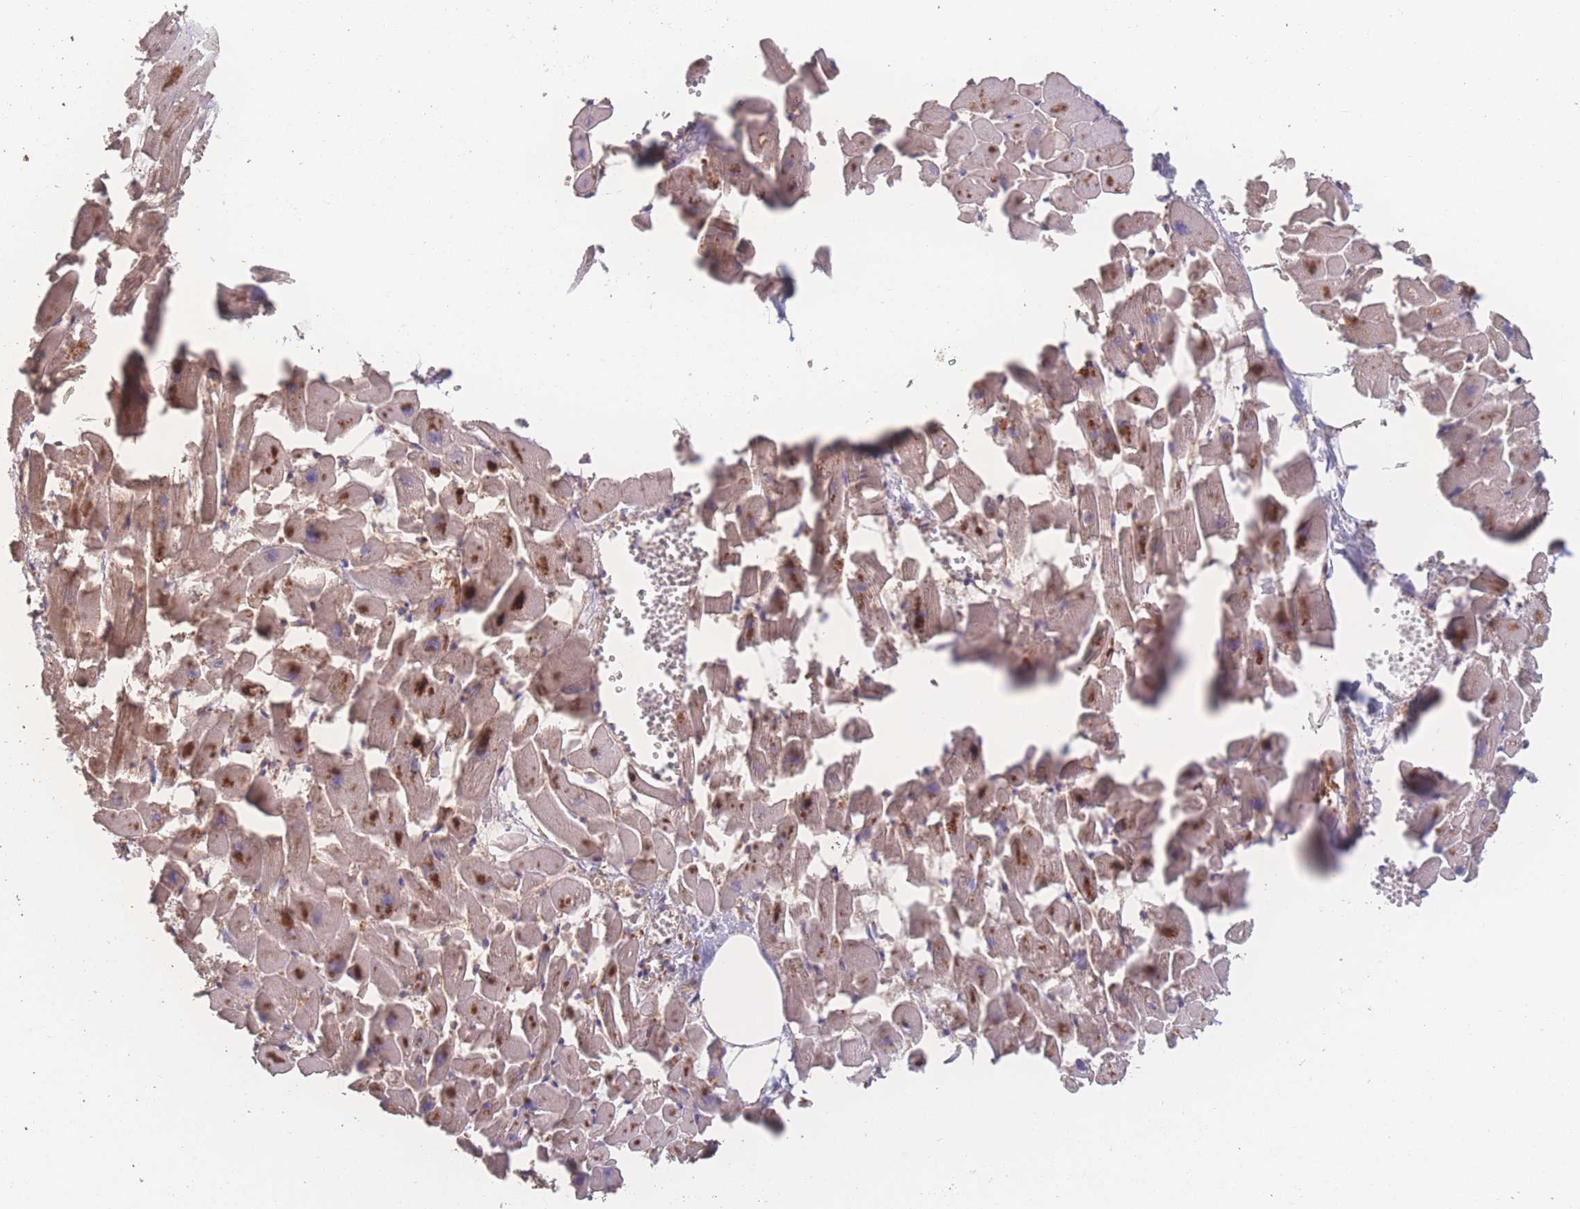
{"staining": {"intensity": "moderate", "quantity": "25%-75%", "location": "cytoplasmic/membranous"}, "tissue": "heart muscle", "cell_type": "Cardiomyocytes", "image_type": "normal", "snomed": [{"axis": "morphology", "description": "Normal tissue, NOS"}, {"axis": "topography", "description": "Heart"}], "caption": "High-magnification brightfield microscopy of unremarkable heart muscle stained with DAB (brown) and counterstained with hematoxylin (blue). cardiomyocytes exhibit moderate cytoplasmic/membranous expression is seen in approximately25%-75% of cells. (DAB (3,3'-diaminobenzidine) IHC with brightfield microscopy, high magnification).", "gene": "ATXN10", "patient": {"sex": "female", "age": 64}}